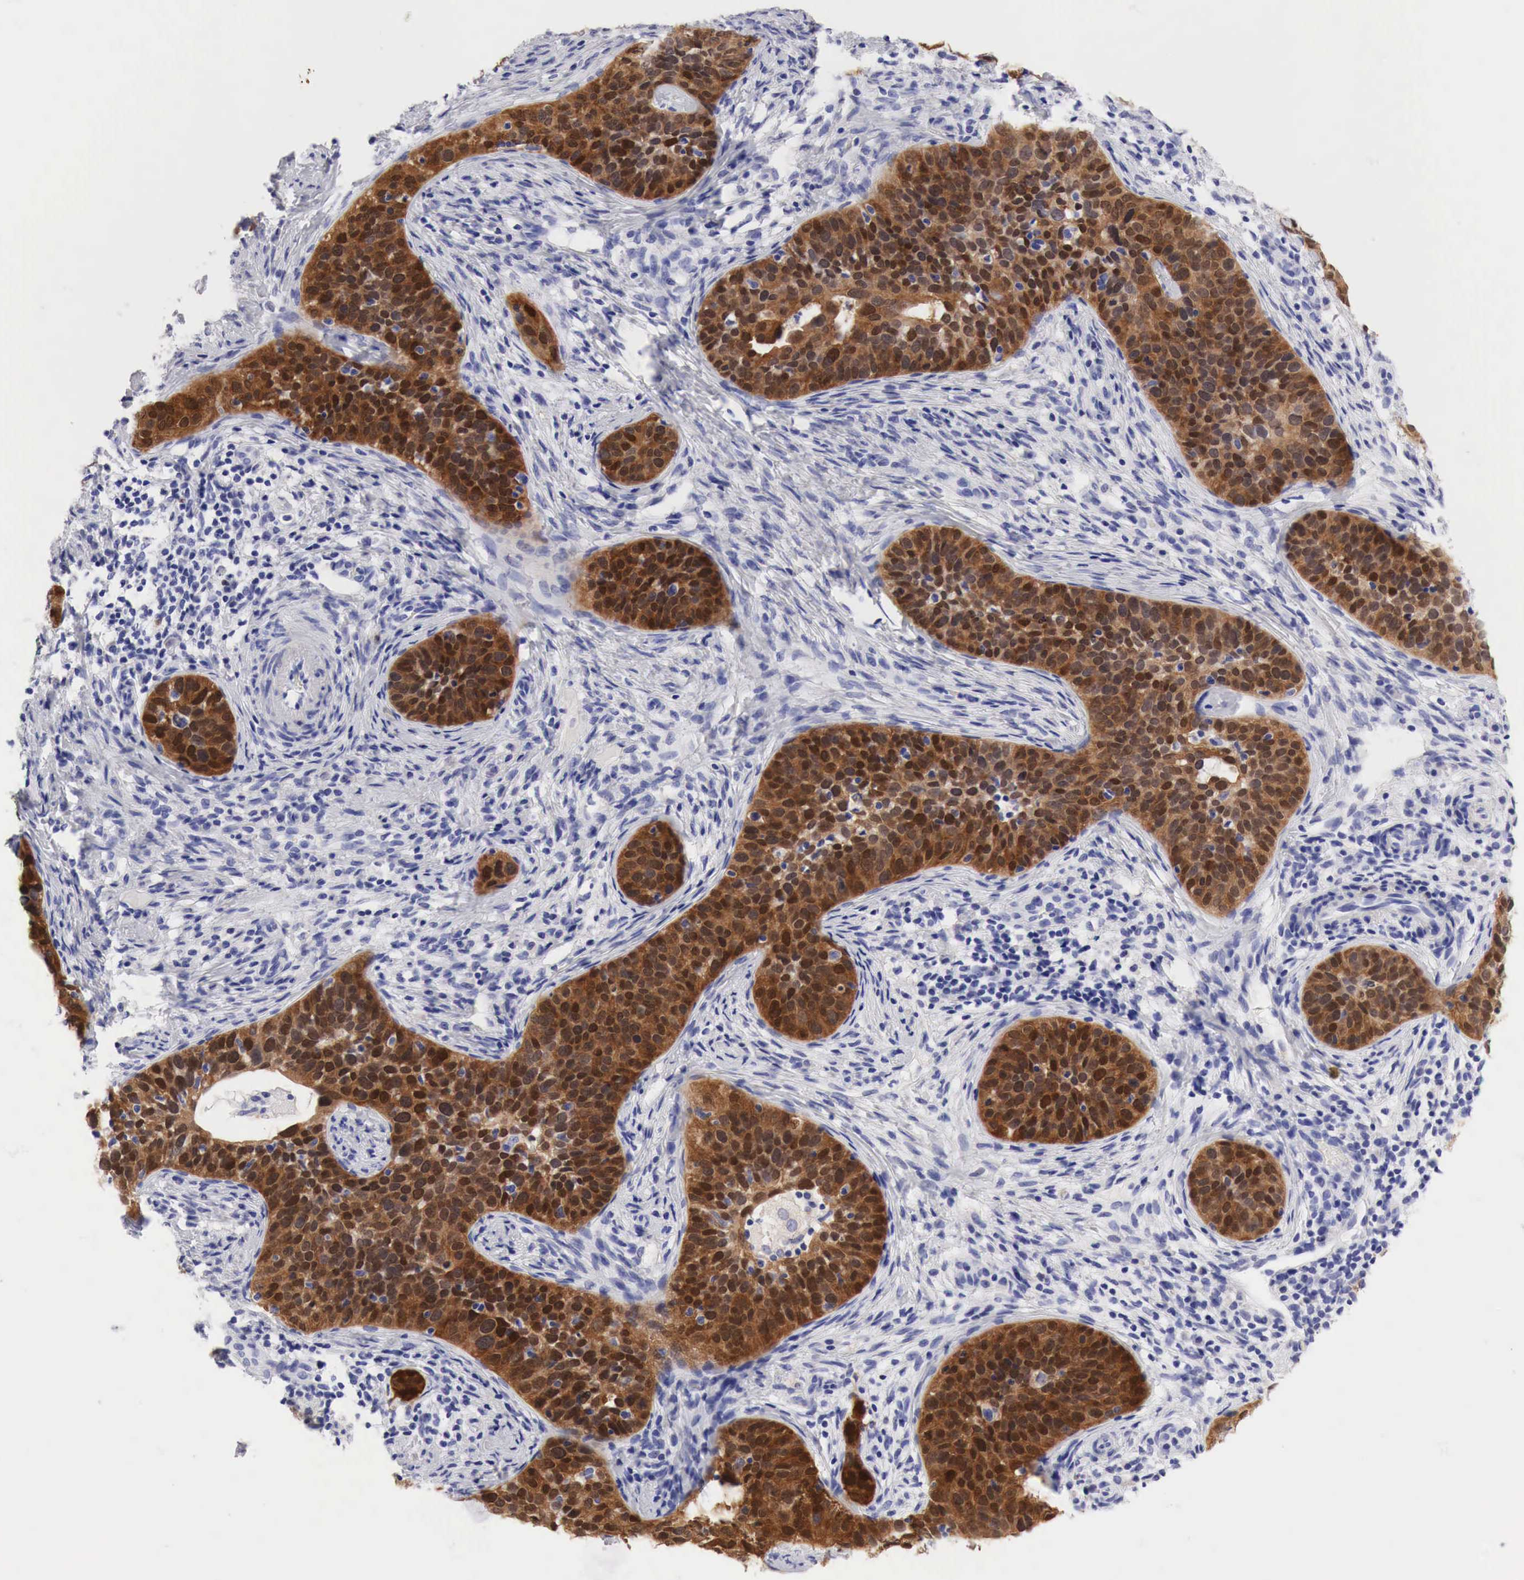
{"staining": {"intensity": "strong", "quantity": ">75%", "location": "cytoplasmic/membranous"}, "tissue": "cervical cancer", "cell_type": "Tumor cells", "image_type": "cancer", "snomed": [{"axis": "morphology", "description": "Squamous cell carcinoma, NOS"}, {"axis": "topography", "description": "Cervix"}], "caption": "This is a photomicrograph of immunohistochemistry staining of cervical cancer, which shows strong staining in the cytoplasmic/membranous of tumor cells.", "gene": "CDKN2A", "patient": {"sex": "female", "age": 31}}